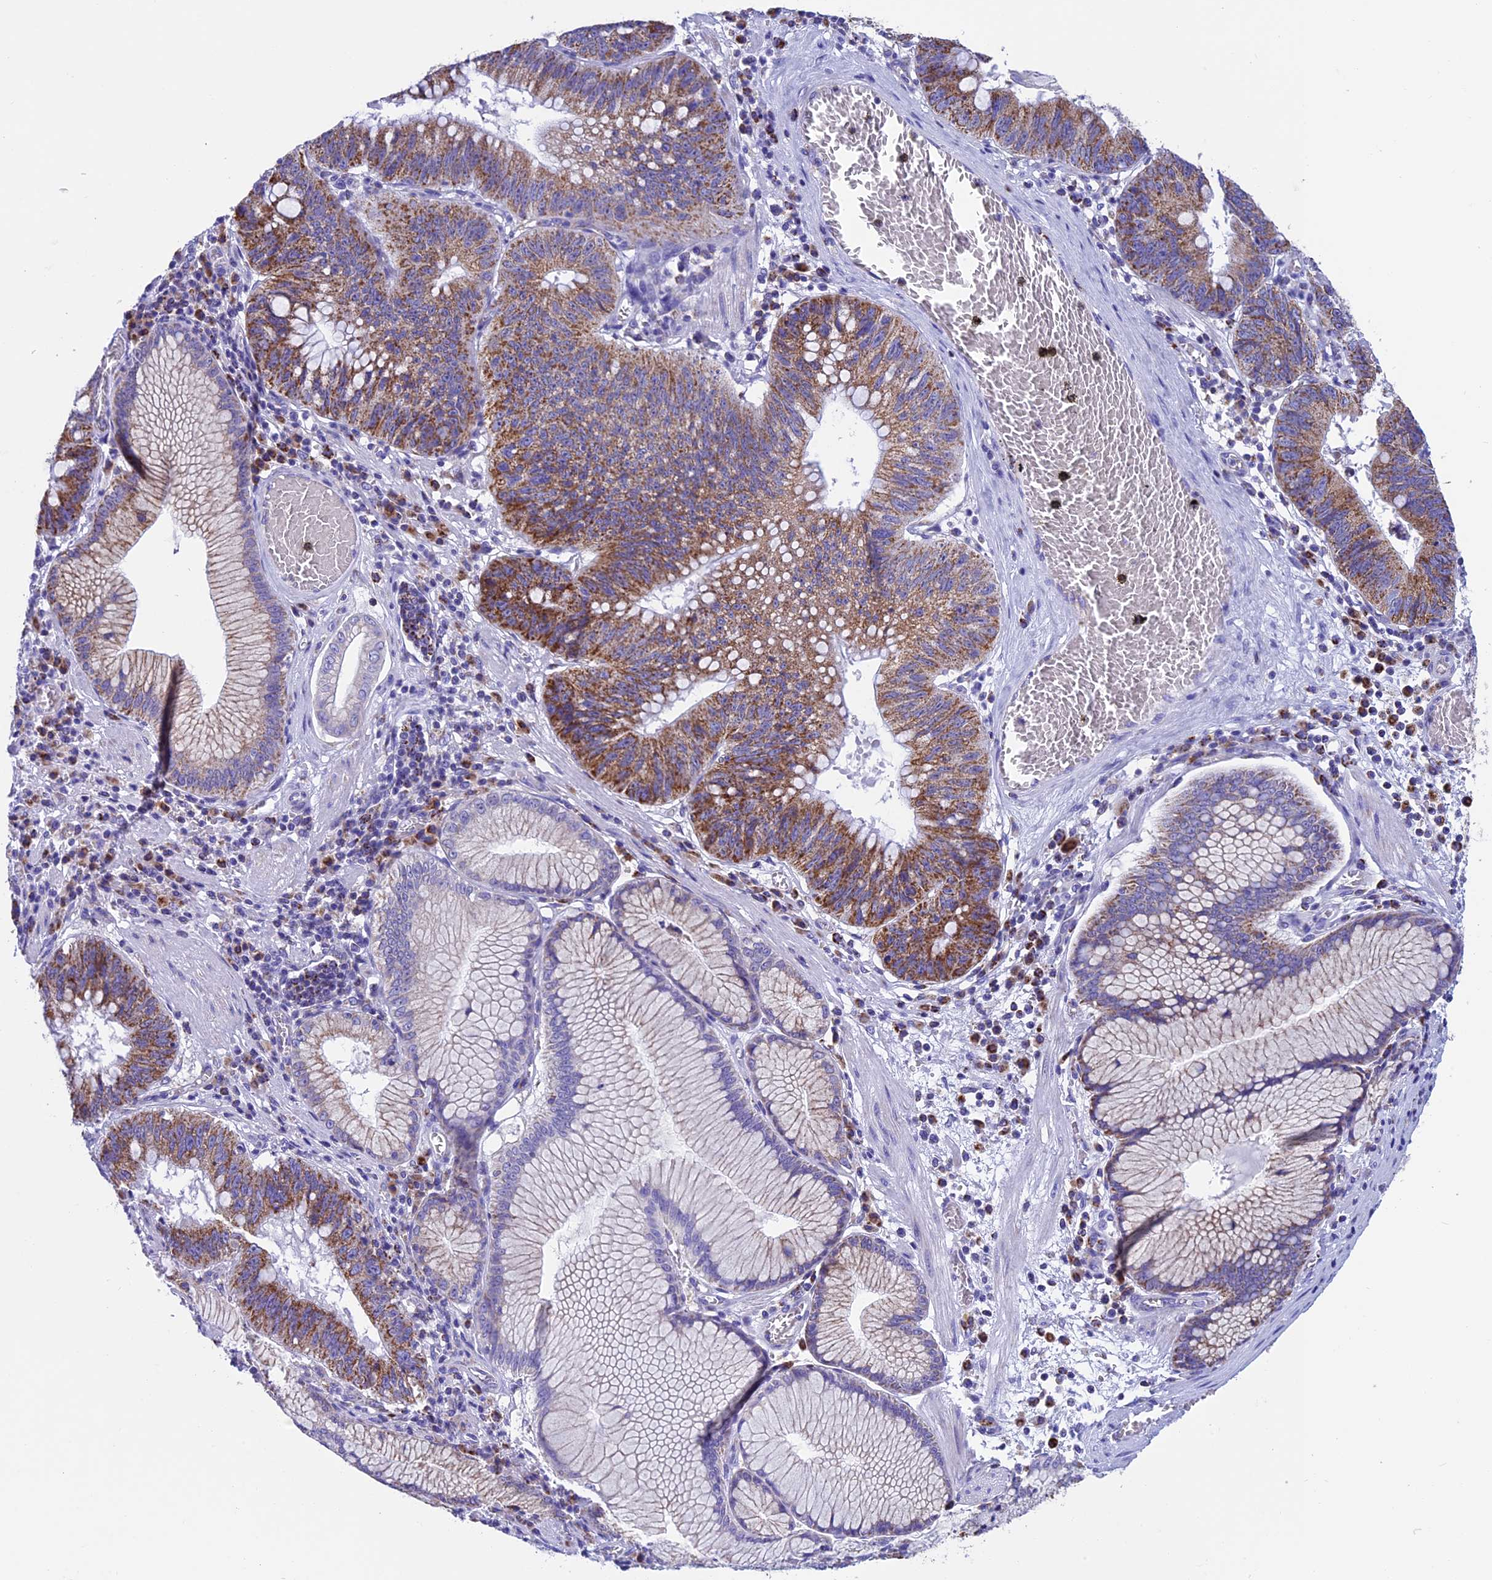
{"staining": {"intensity": "moderate", "quantity": ">75%", "location": "cytoplasmic/membranous"}, "tissue": "stomach cancer", "cell_type": "Tumor cells", "image_type": "cancer", "snomed": [{"axis": "morphology", "description": "Adenocarcinoma, NOS"}, {"axis": "topography", "description": "Stomach"}], "caption": "Immunohistochemical staining of human stomach cancer (adenocarcinoma) displays moderate cytoplasmic/membranous protein expression in about >75% of tumor cells.", "gene": "SLC8B1", "patient": {"sex": "male", "age": 59}}